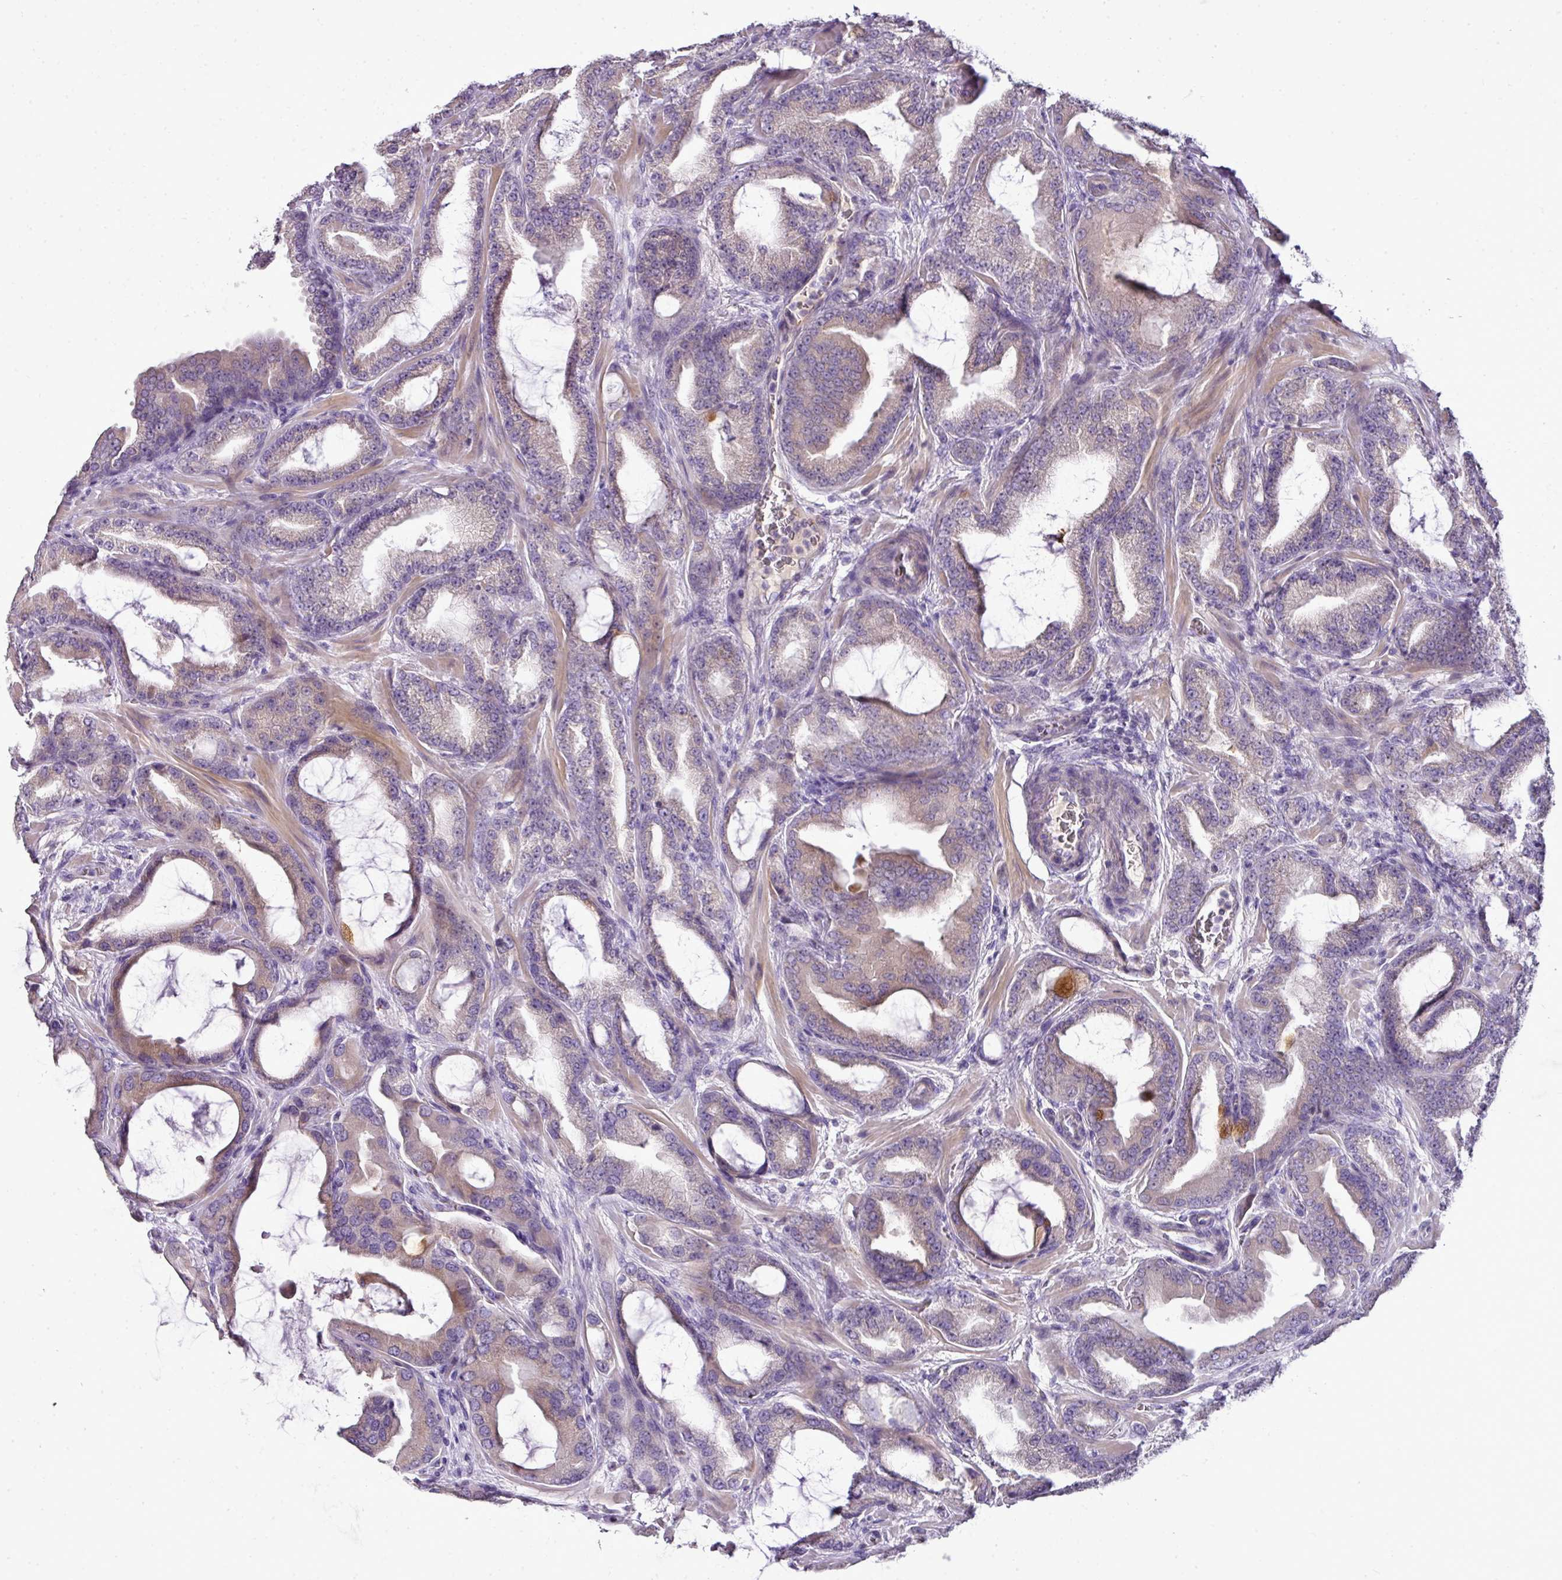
{"staining": {"intensity": "weak", "quantity": "25%-75%", "location": "cytoplasmic/membranous"}, "tissue": "prostate cancer", "cell_type": "Tumor cells", "image_type": "cancer", "snomed": [{"axis": "morphology", "description": "Adenocarcinoma, High grade"}, {"axis": "topography", "description": "Prostate"}], "caption": "This micrograph exhibits prostate cancer stained with IHC to label a protein in brown. The cytoplasmic/membranous of tumor cells show weak positivity for the protein. Nuclei are counter-stained blue.", "gene": "BRINP2", "patient": {"sex": "male", "age": 68}}